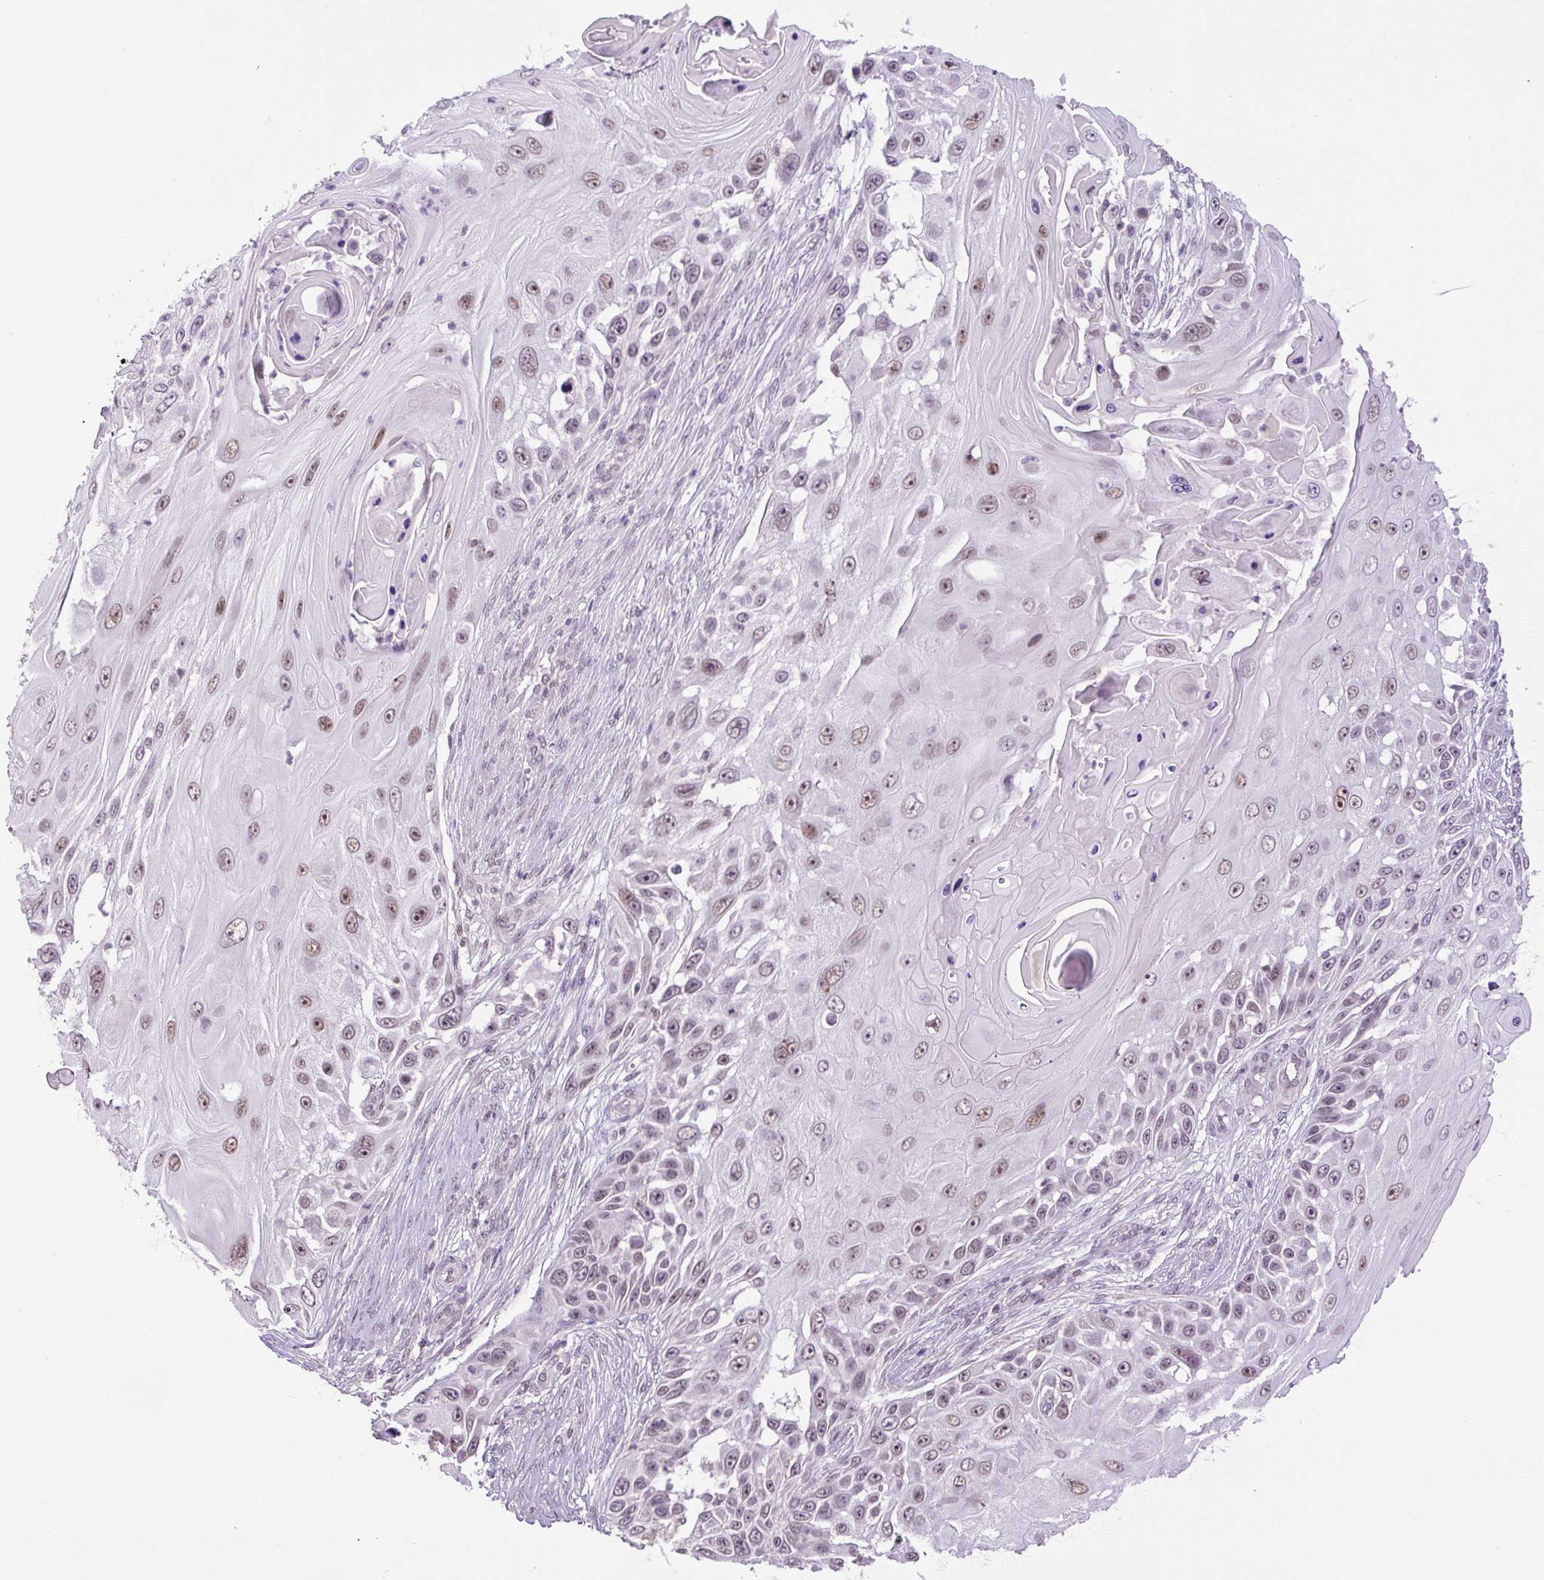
{"staining": {"intensity": "moderate", "quantity": "25%-75%", "location": "nuclear"}, "tissue": "skin cancer", "cell_type": "Tumor cells", "image_type": "cancer", "snomed": [{"axis": "morphology", "description": "Squamous cell carcinoma, NOS"}, {"axis": "topography", "description": "Skin"}], "caption": "A brown stain highlights moderate nuclear staining of a protein in skin squamous cell carcinoma tumor cells. The staining is performed using DAB (3,3'-diaminobenzidine) brown chromogen to label protein expression. The nuclei are counter-stained blue using hematoxylin.", "gene": "KPNA1", "patient": {"sex": "female", "age": 44}}